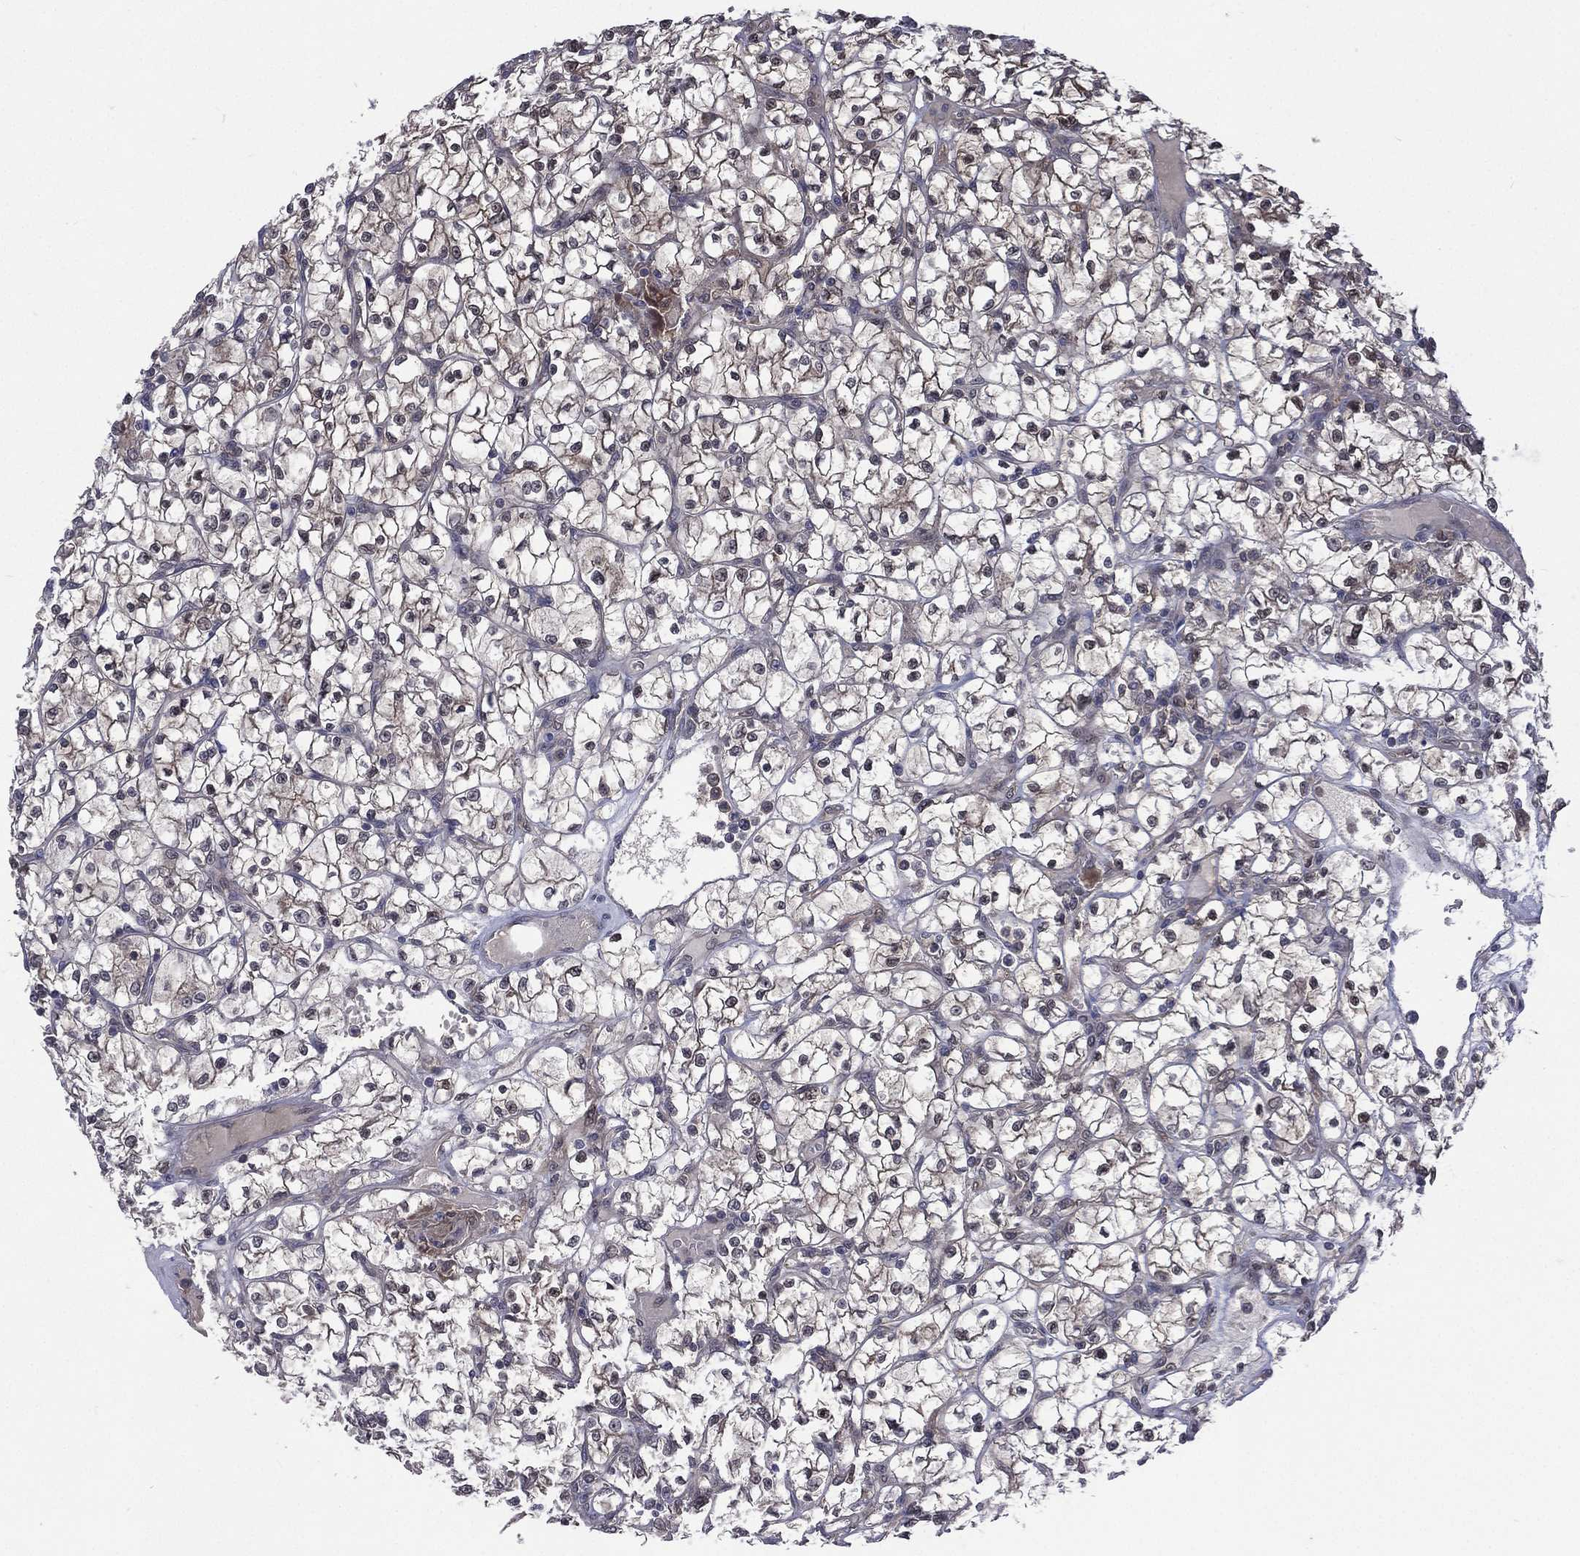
{"staining": {"intensity": "moderate", "quantity": "<25%", "location": "cytoplasmic/membranous,nuclear"}, "tissue": "renal cancer", "cell_type": "Tumor cells", "image_type": "cancer", "snomed": [{"axis": "morphology", "description": "Adenocarcinoma, NOS"}, {"axis": "topography", "description": "Kidney"}], "caption": "A brown stain shows moderate cytoplasmic/membranous and nuclear staining of a protein in renal adenocarcinoma tumor cells. The protein is stained brown, and the nuclei are stained in blue (DAB (3,3'-diaminobenzidine) IHC with brightfield microscopy, high magnification).", "gene": "MTAP", "patient": {"sex": "female", "age": 64}}